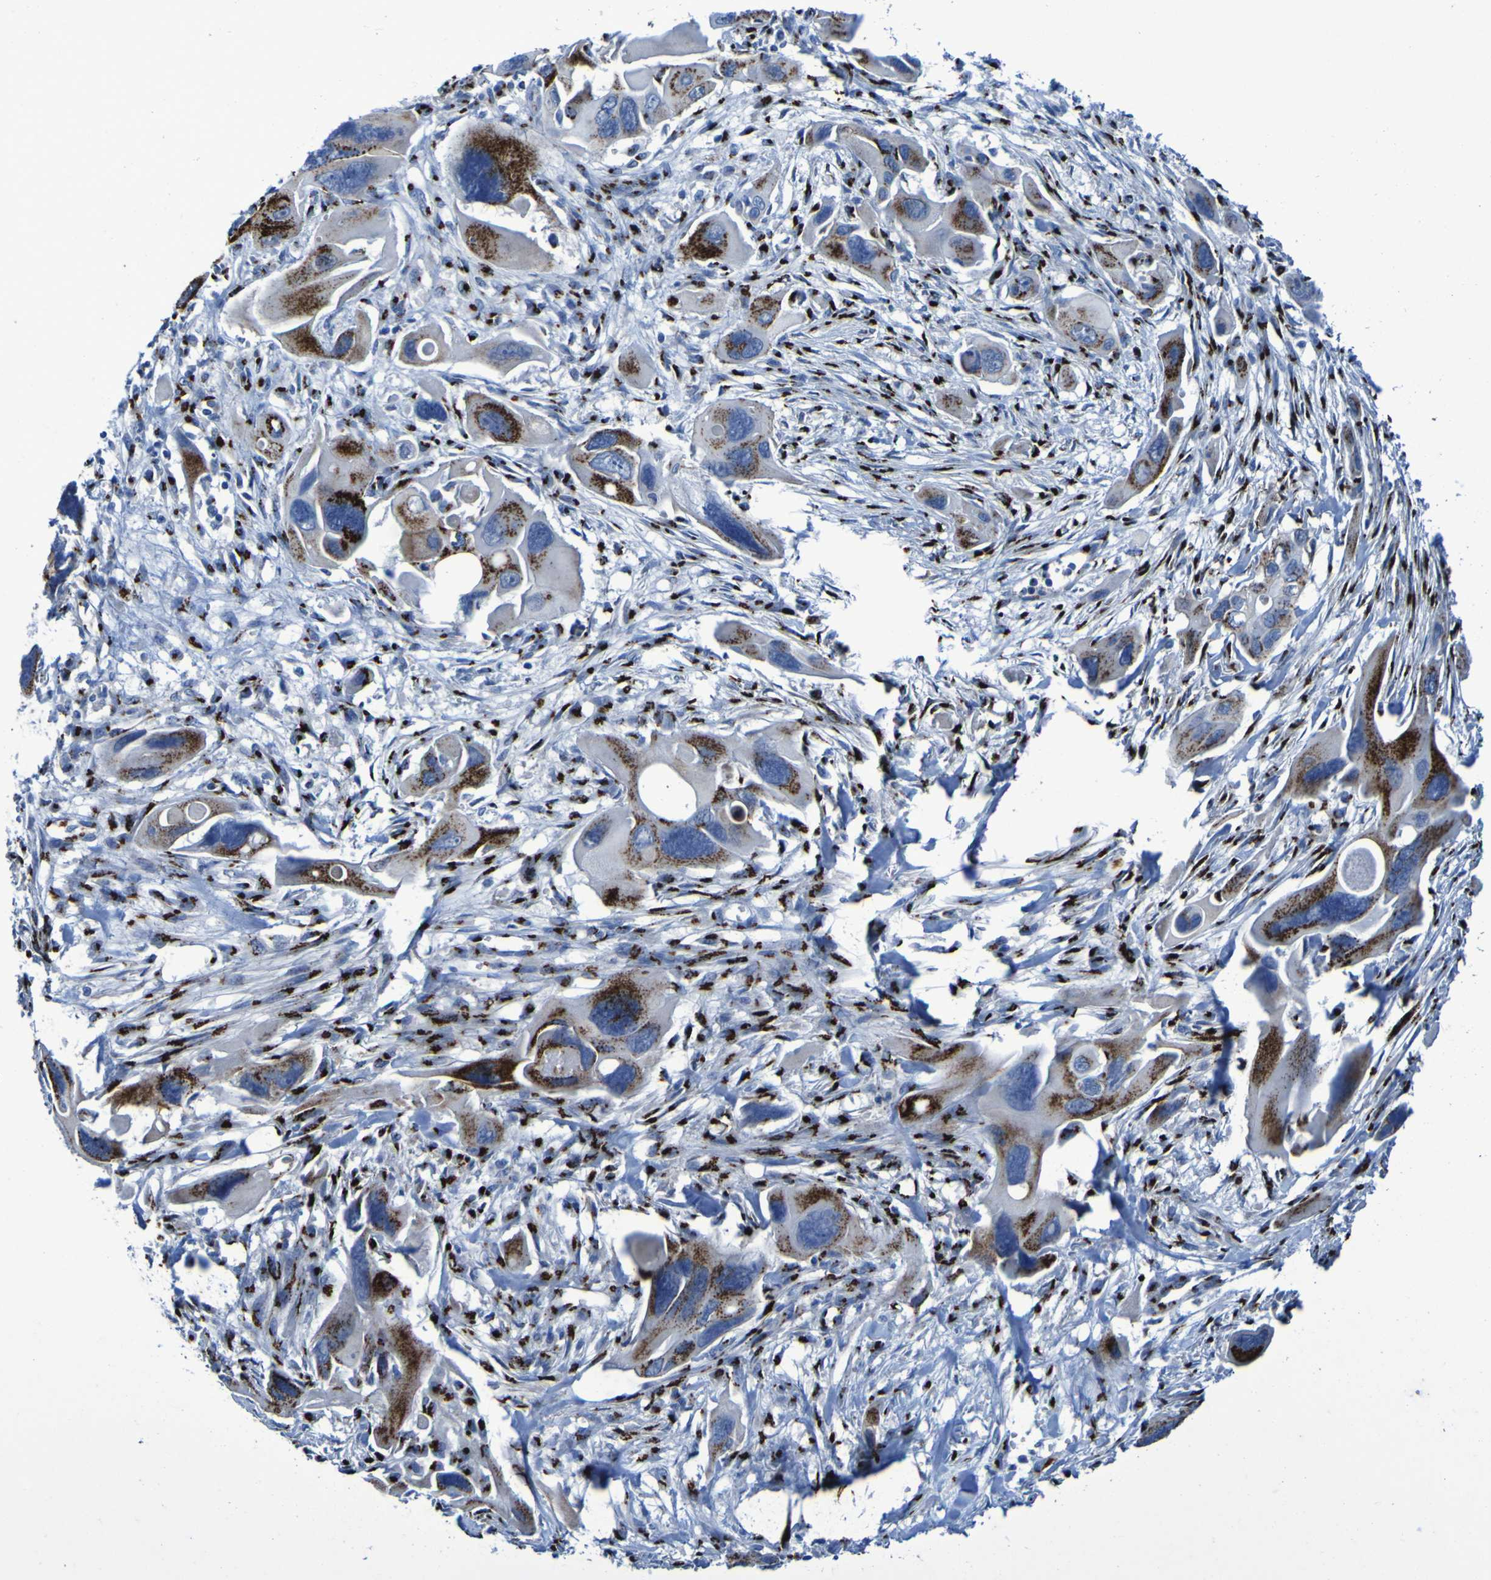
{"staining": {"intensity": "strong", "quantity": ">75%", "location": "cytoplasmic/membranous"}, "tissue": "pancreatic cancer", "cell_type": "Tumor cells", "image_type": "cancer", "snomed": [{"axis": "morphology", "description": "Adenocarcinoma, NOS"}, {"axis": "topography", "description": "Pancreas"}], "caption": "Adenocarcinoma (pancreatic) tissue exhibits strong cytoplasmic/membranous expression in about >75% of tumor cells, visualized by immunohistochemistry.", "gene": "GOLM1", "patient": {"sex": "male", "age": 73}}